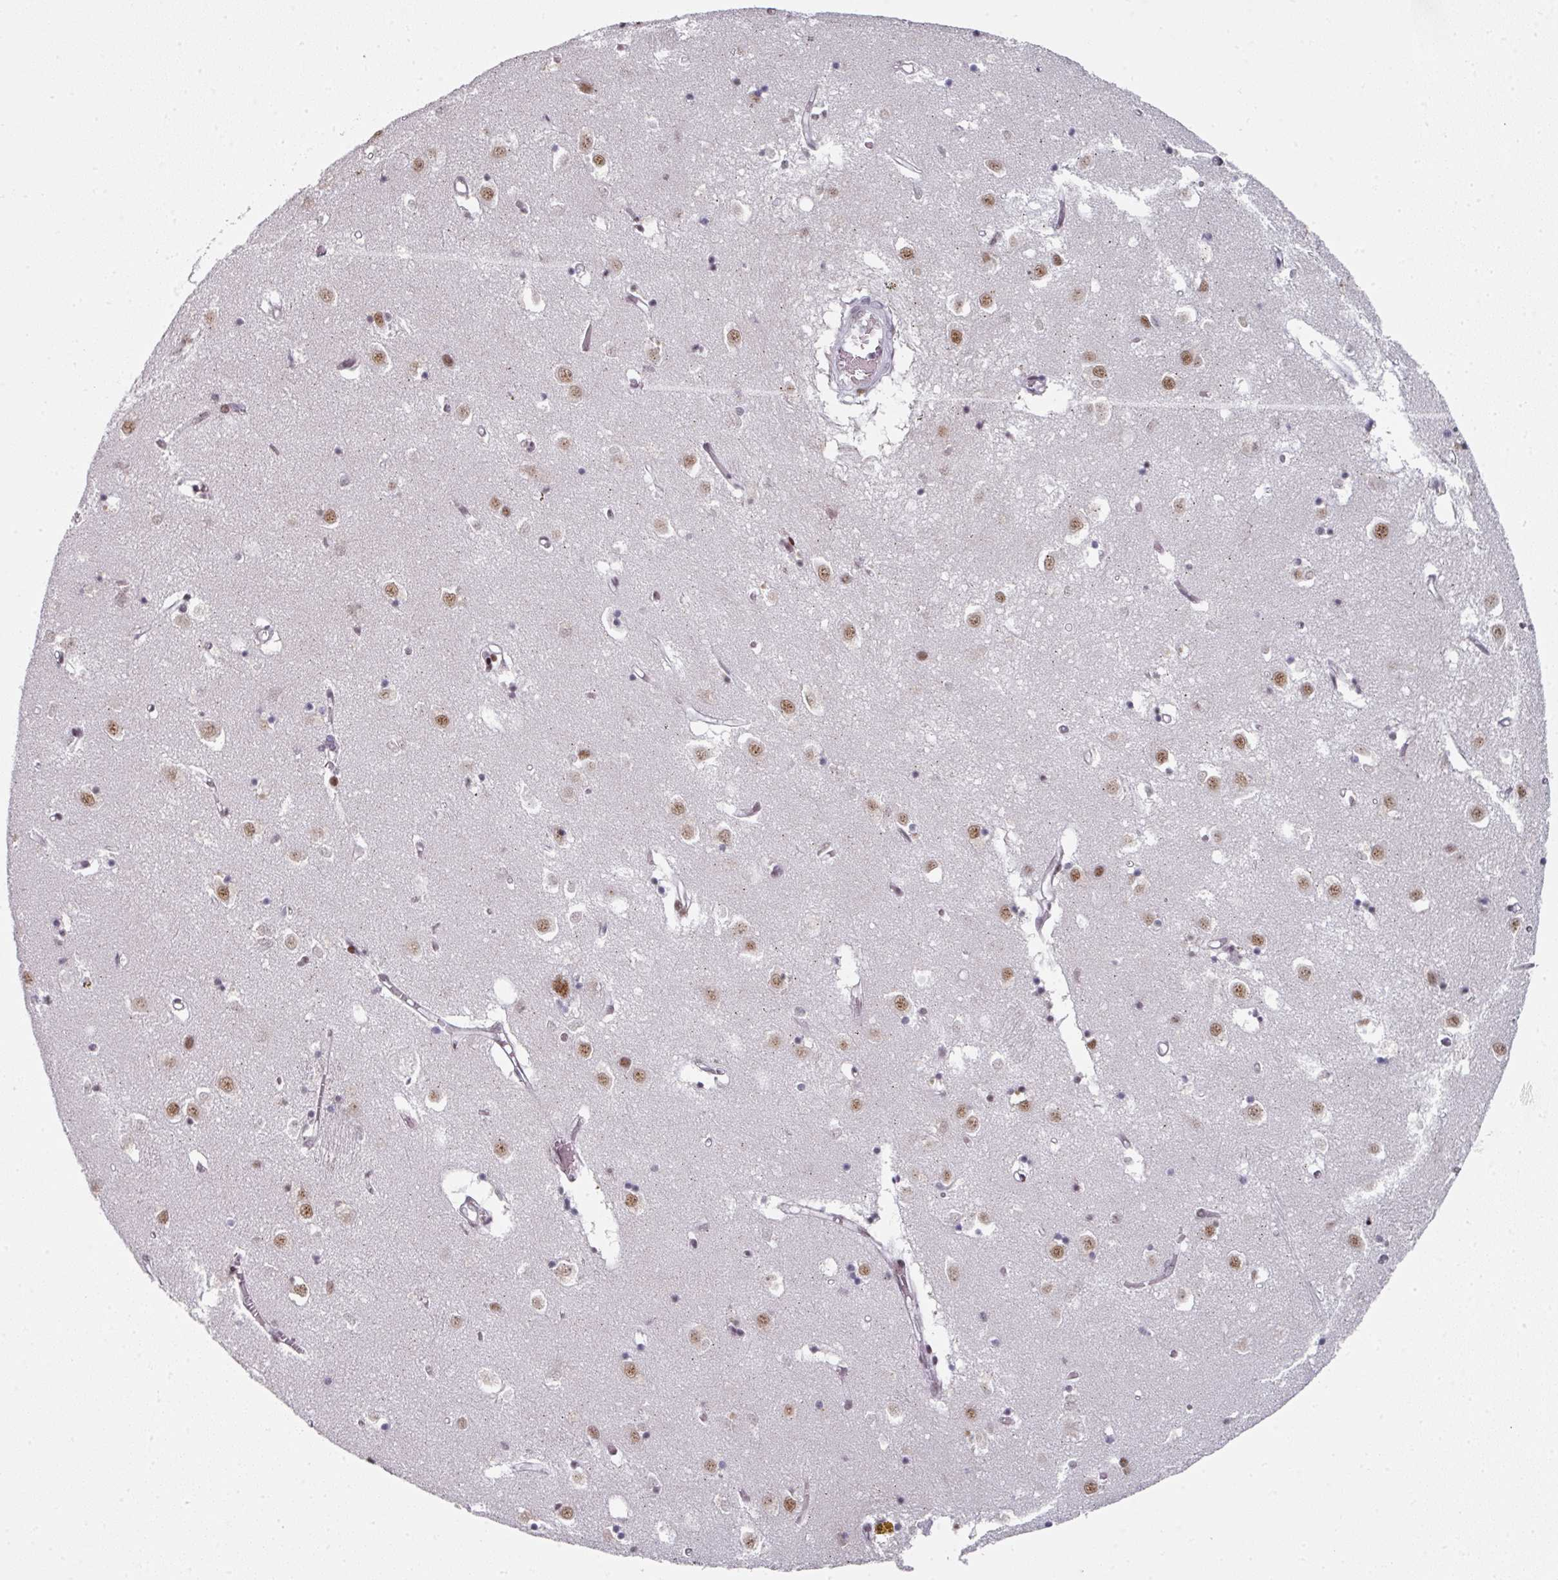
{"staining": {"intensity": "moderate", "quantity": "<25%", "location": "nuclear"}, "tissue": "caudate", "cell_type": "Glial cells", "image_type": "normal", "snomed": [{"axis": "morphology", "description": "Normal tissue, NOS"}, {"axis": "topography", "description": "Lateral ventricle wall"}], "caption": "Immunohistochemistry photomicrograph of benign caudate stained for a protein (brown), which reveals low levels of moderate nuclear positivity in about <25% of glial cells.", "gene": "SF3B5", "patient": {"sex": "male", "age": 70}}